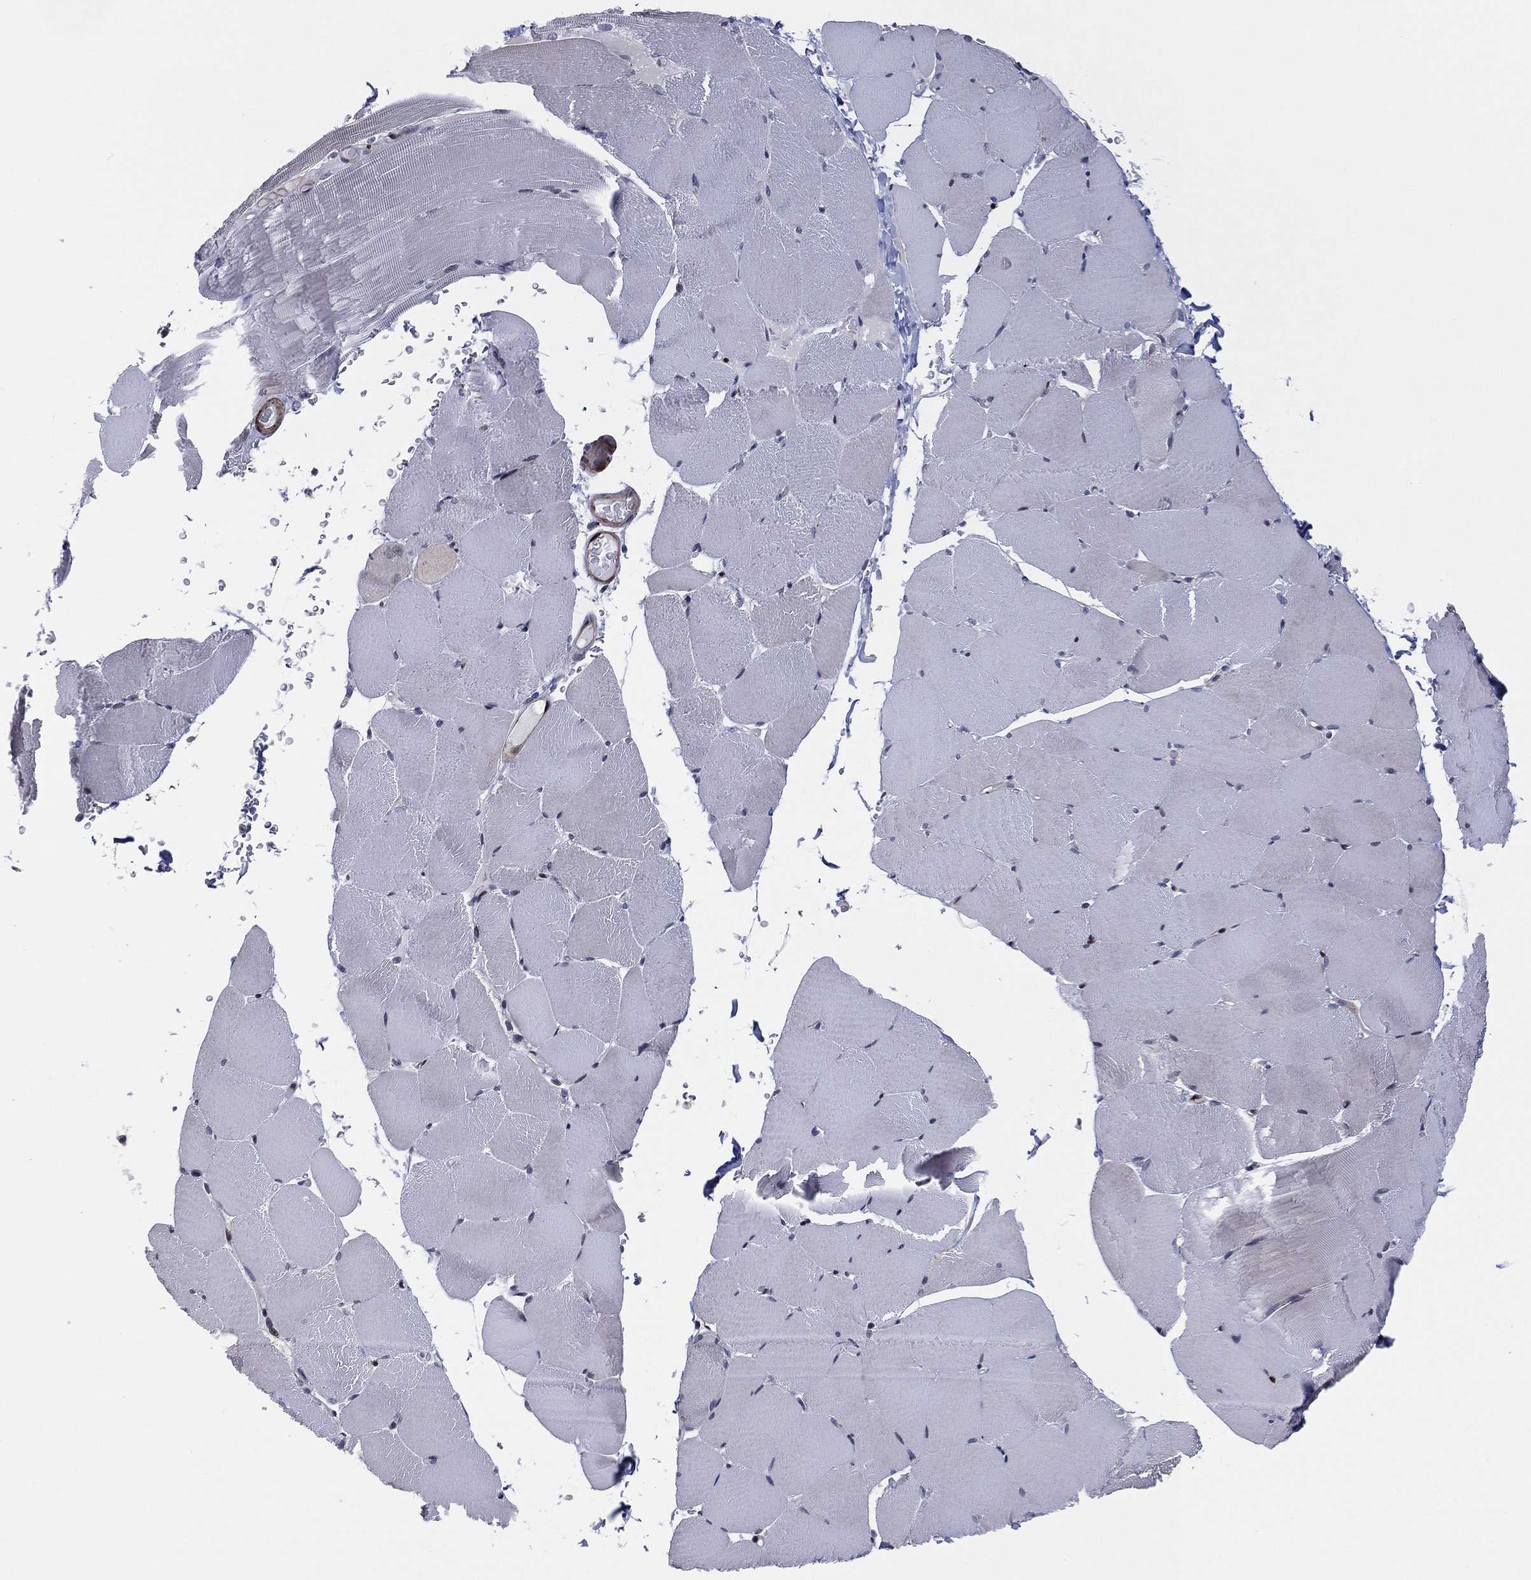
{"staining": {"intensity": "negative", "quantity": "none", "location": "none"}, "tissue": "skeletal muscle", "cell_type": "Myocytes", "image_type": "normal", "snomed": [{"axis": "morphology", "description": "Normal tissue, NOS"}, {"axis": "topography", "description": "Skeletal muscle"}], "caption": "DAB immunohistochemical staining of benign skeletal muscle shows no significant positivity in myocytes.", "gene": "SNCG", "patient": {"sex": "female", "age": 37}}